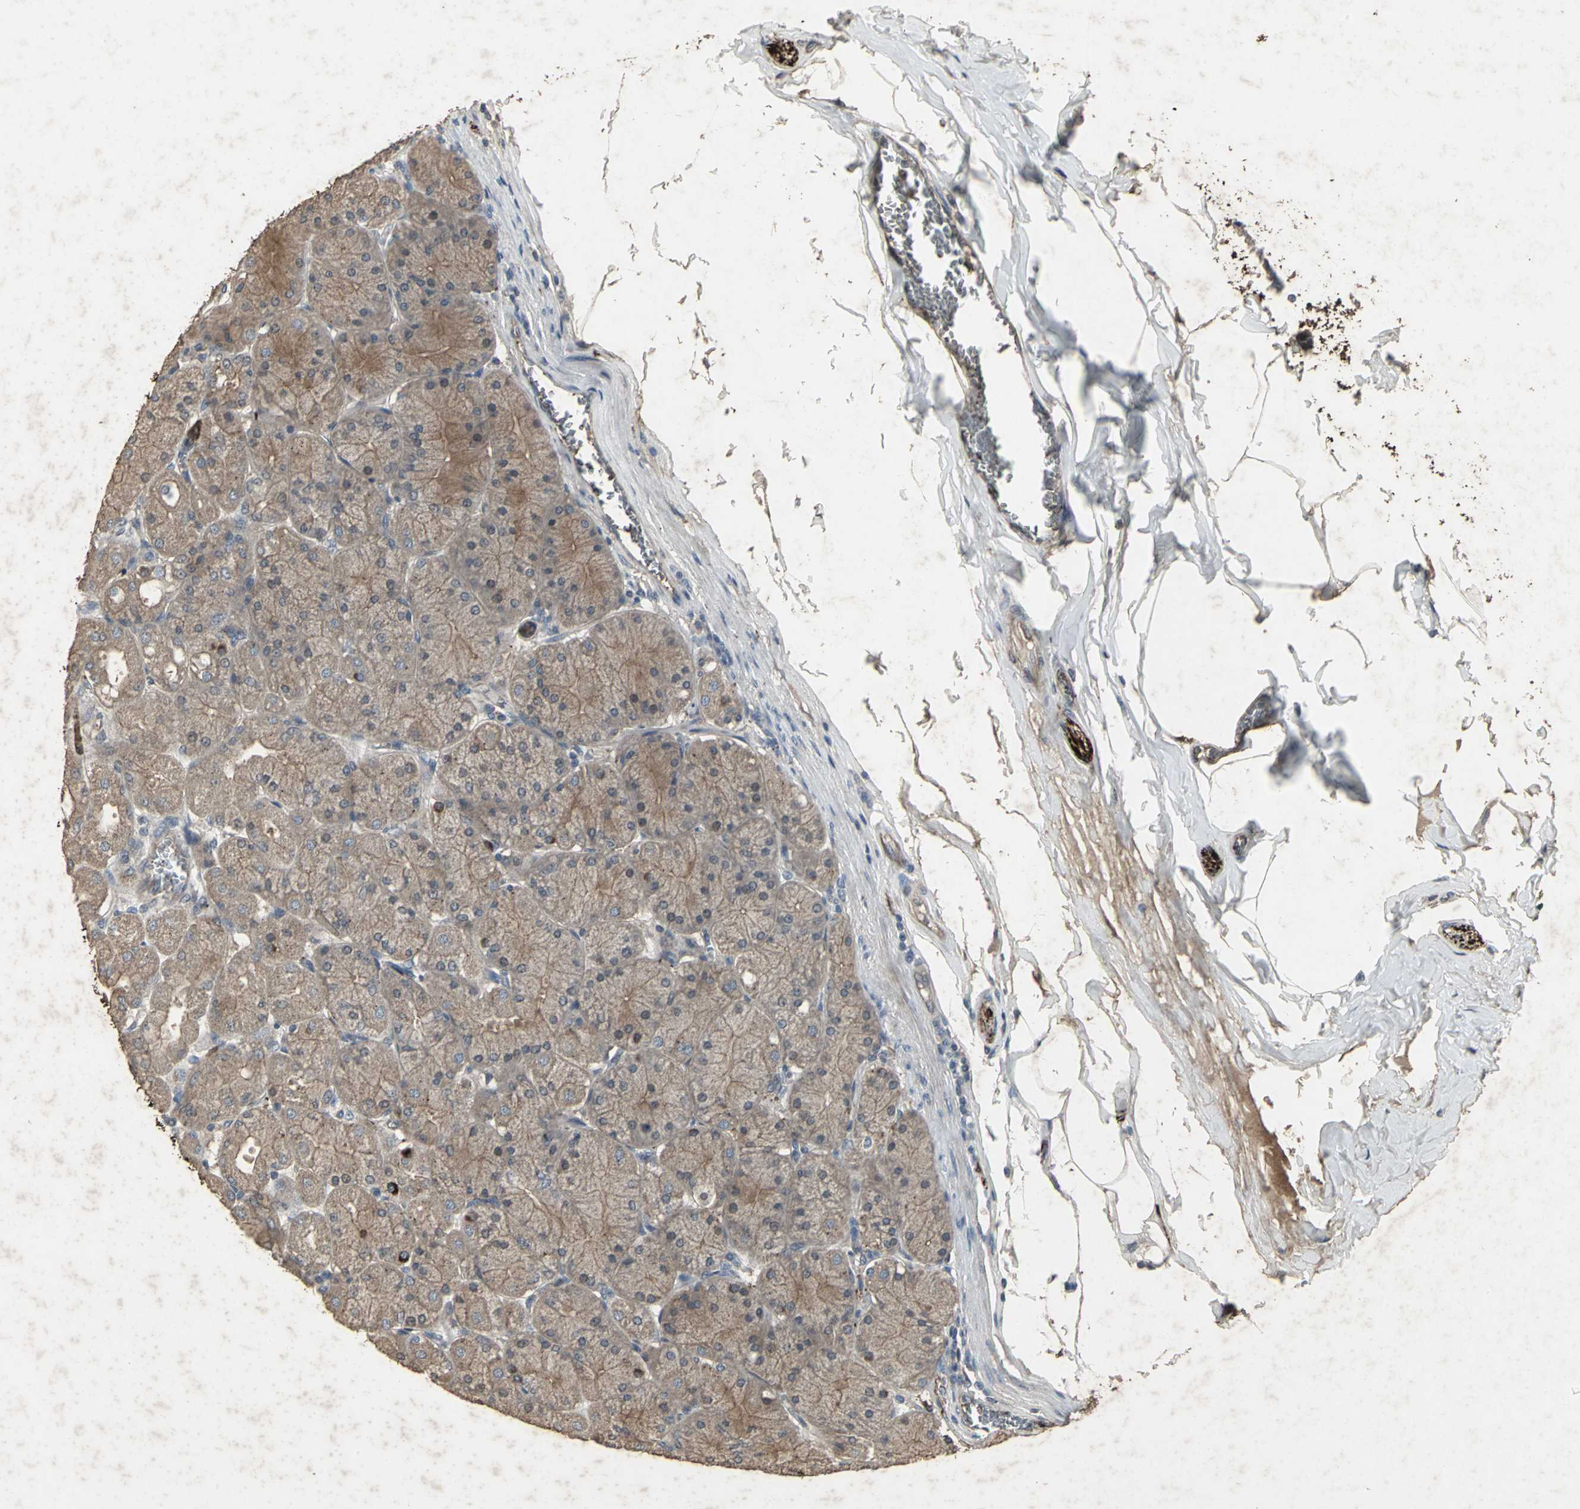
{"staining": {"intensity": "strong", "quantity": ">75%", "location": "cytoplasmic/membranous"}, "tissue": "stomach", "cell_type": "Glandular cells", "image_type": "normal", "snomed": [{"axis": "morphology", "description": "Normal tissue, NOS"}, {"axis": "topography", "description": "Stomach, upper"}], "caption": "Immunohistochemical staining of normal stomach displays strong cytoplasmic/membranous protein expression in approximately >75% of glandular cells.", "gene": "CCR9", "patient": {"sex": "female", "age": 56}}